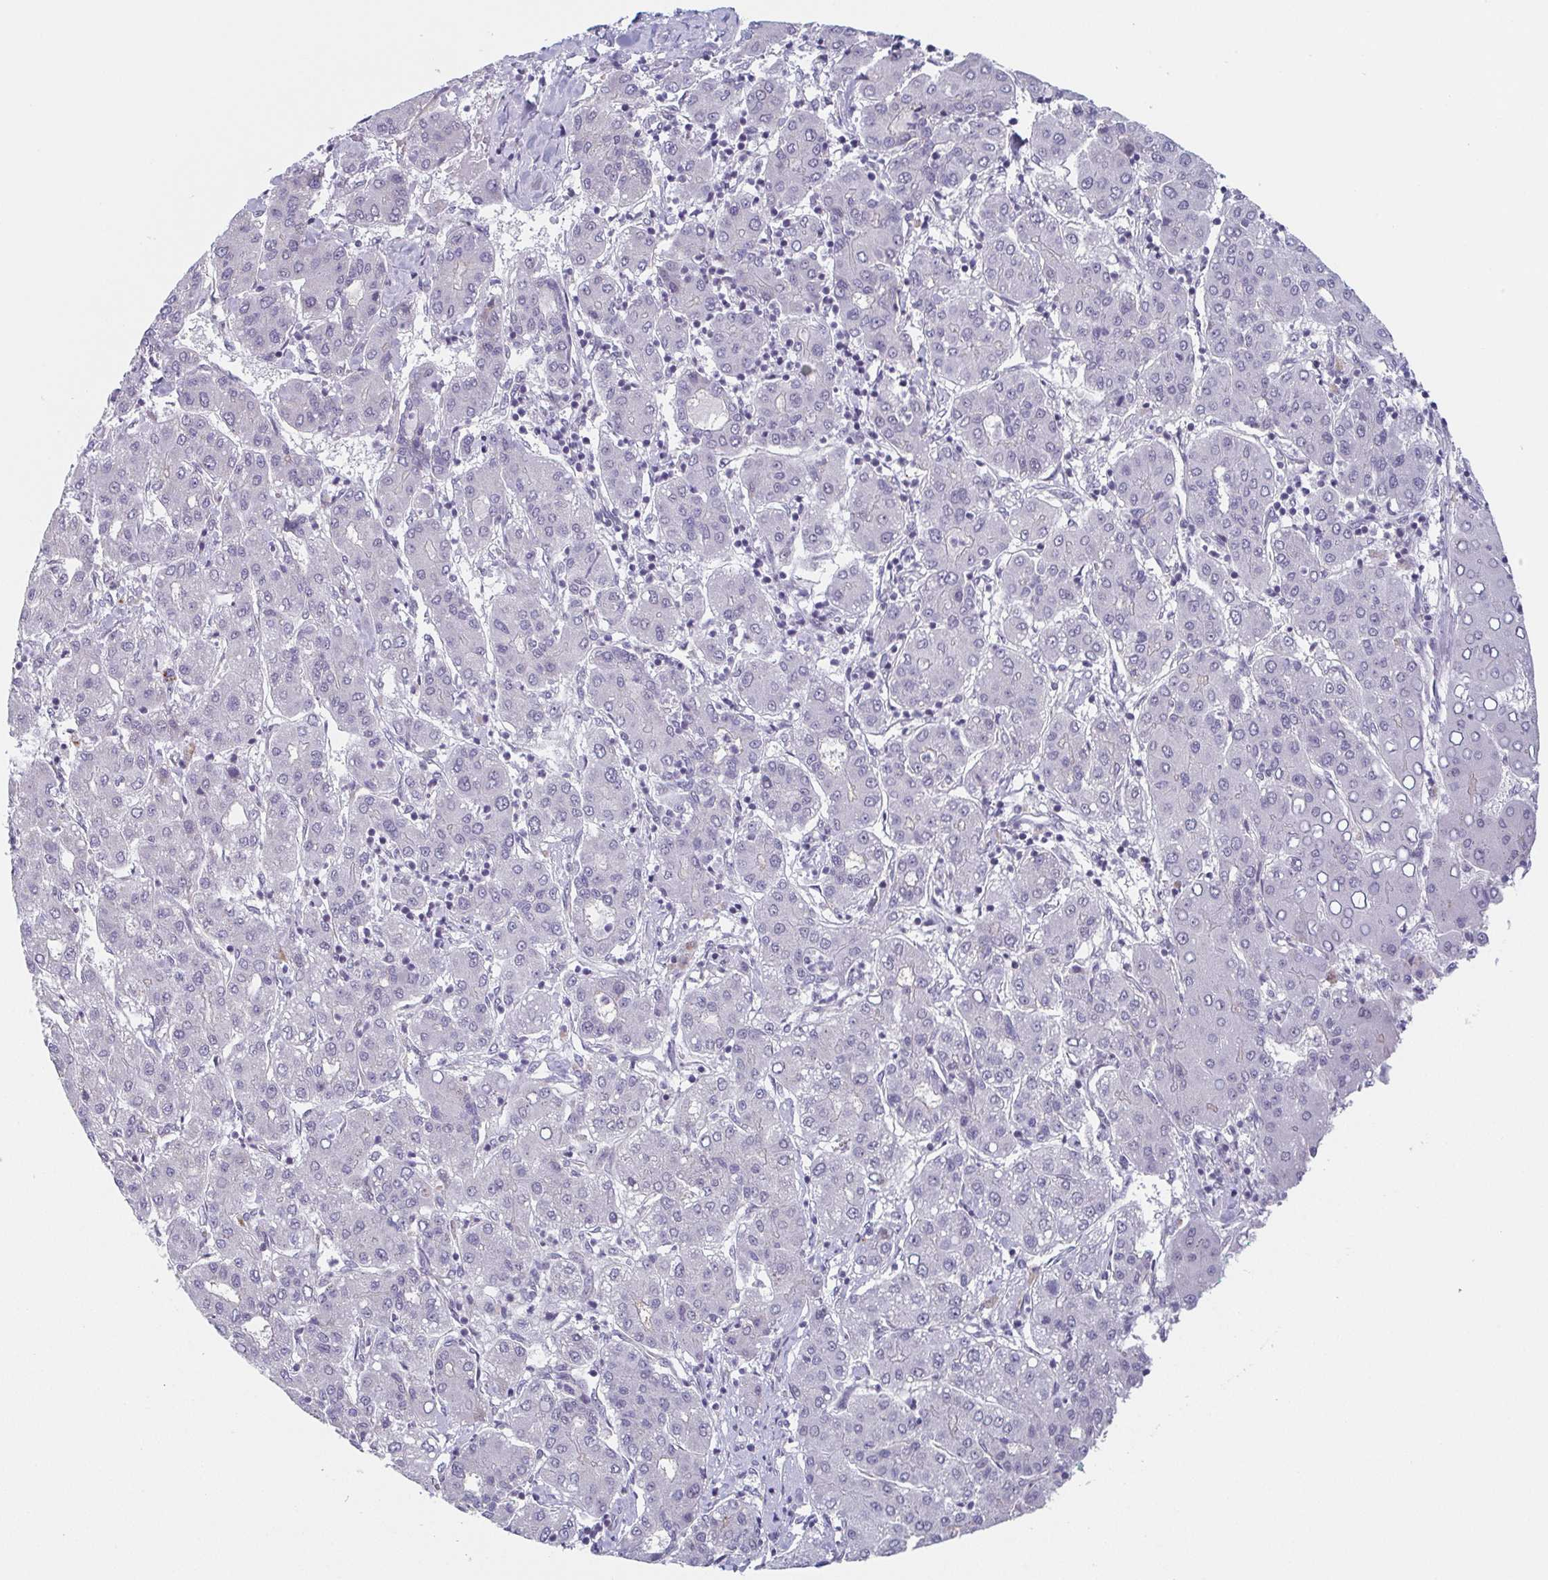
{"staining": {"intensity": "negative", "quantity": "none", "location": "none"}, "tissue": "liver cancer", "cell_type": "Tumor cells", "image_type": "cancer", "snomed": [{"axis": "morphology", "description": "Carcinoma, Hepatocellular, NOS"}, {"axis": "topography", "description": "Liver"}], "caption": "A high-resolution photomicrograph shows IHC staining of liver cancer, which shows no significant positivity in tumor cells.", "gene": "EXOSC7", "patient": {"sex": "male", "age": 65}}